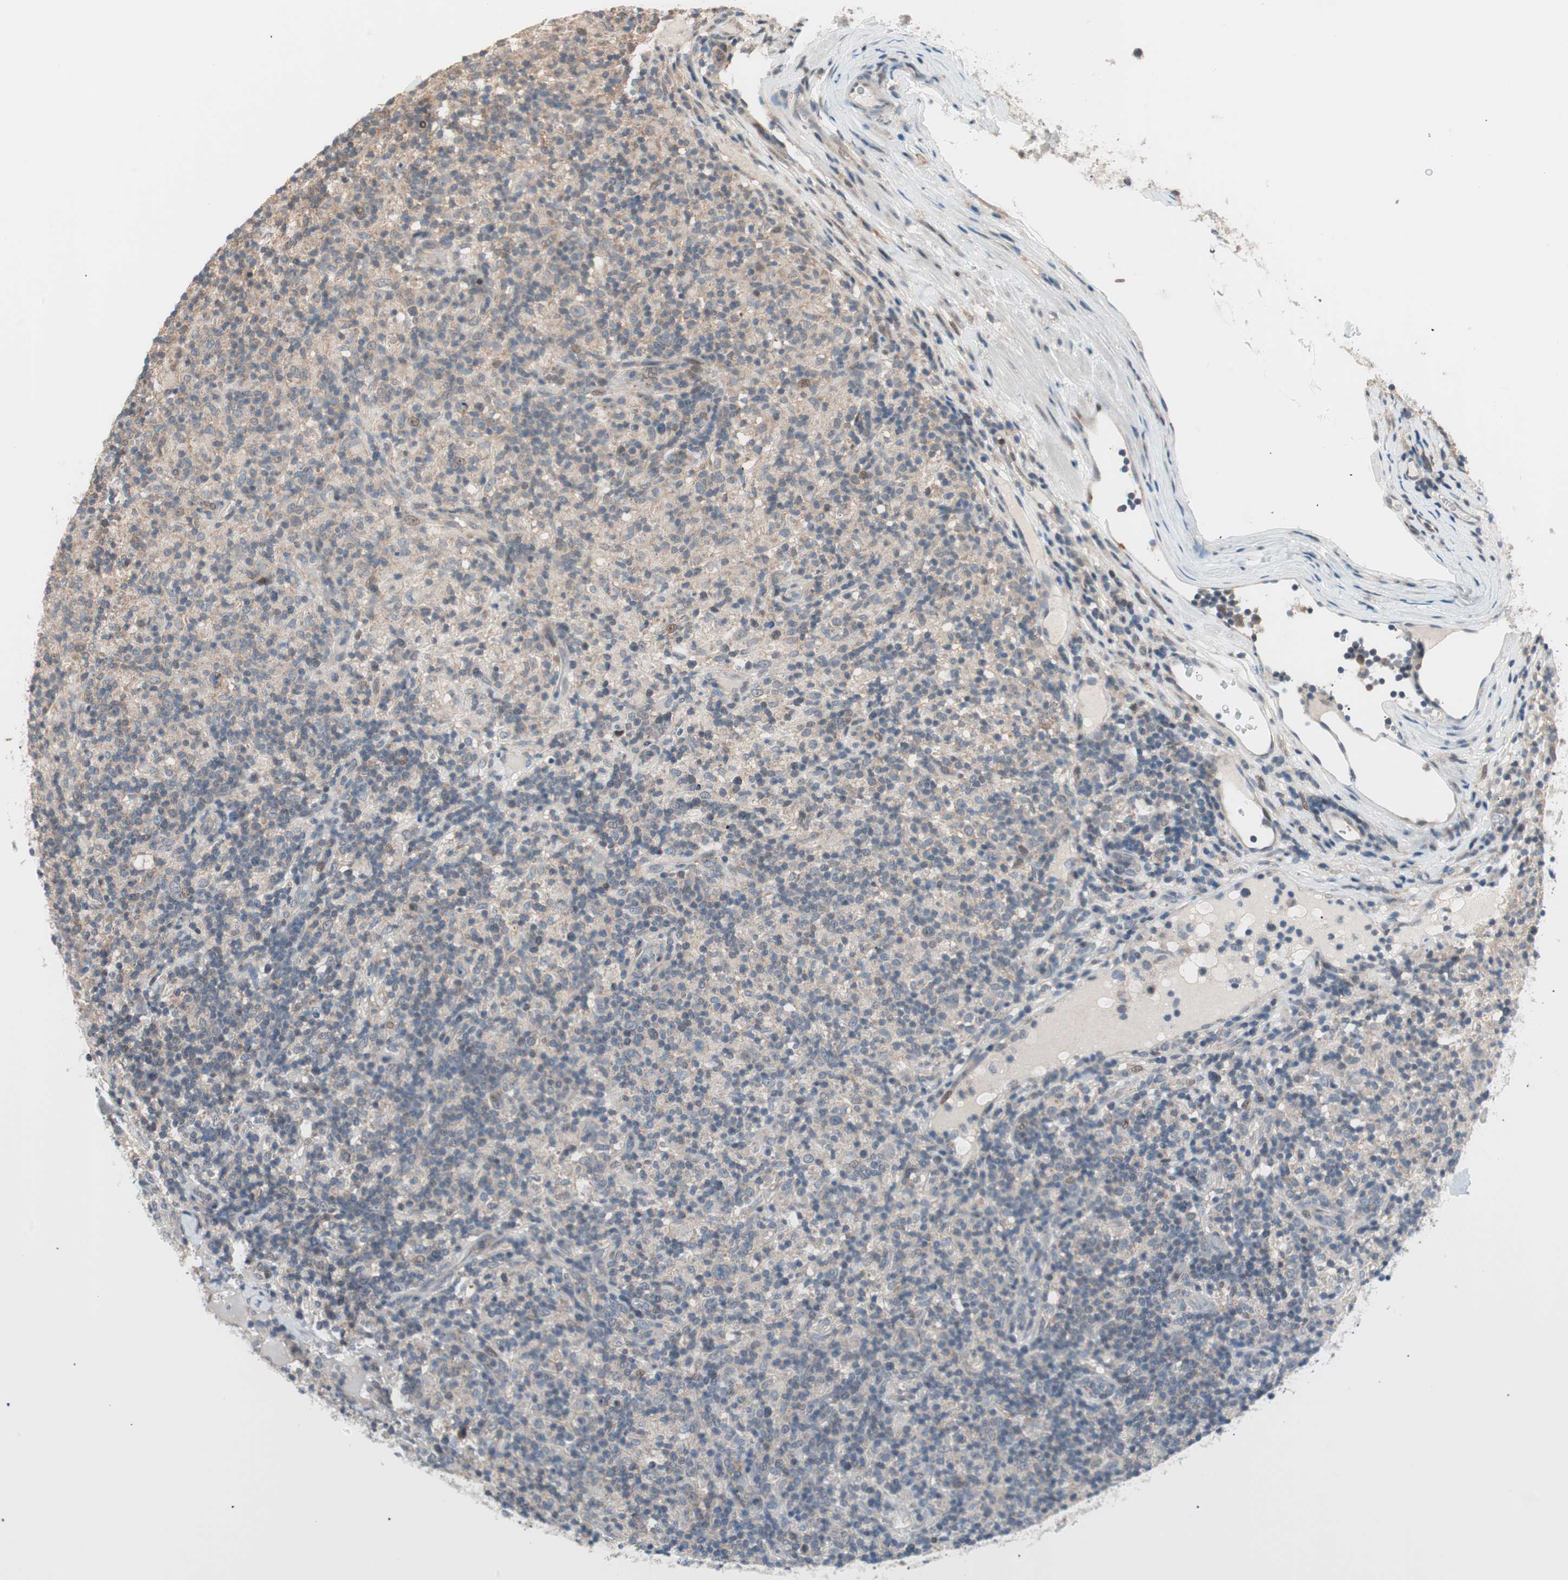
{"staining": {"intensity": "negative", "quantity": "none", "location": "none"}, "tissue": "lymphoma", "cell_type": "Tumor cells", "image_type": "cancer", "snomed": [{"axis": "morphology", "description": "Hodgkin's disease, NOS"}, {"axis": "topography", "description": "Lymph node"}], "caption": "The image exhibits no significant staining in tumor cells of Hodgkin's disease.", "gene": "POLH", "patient": {"sex": "male", "age": 70}}